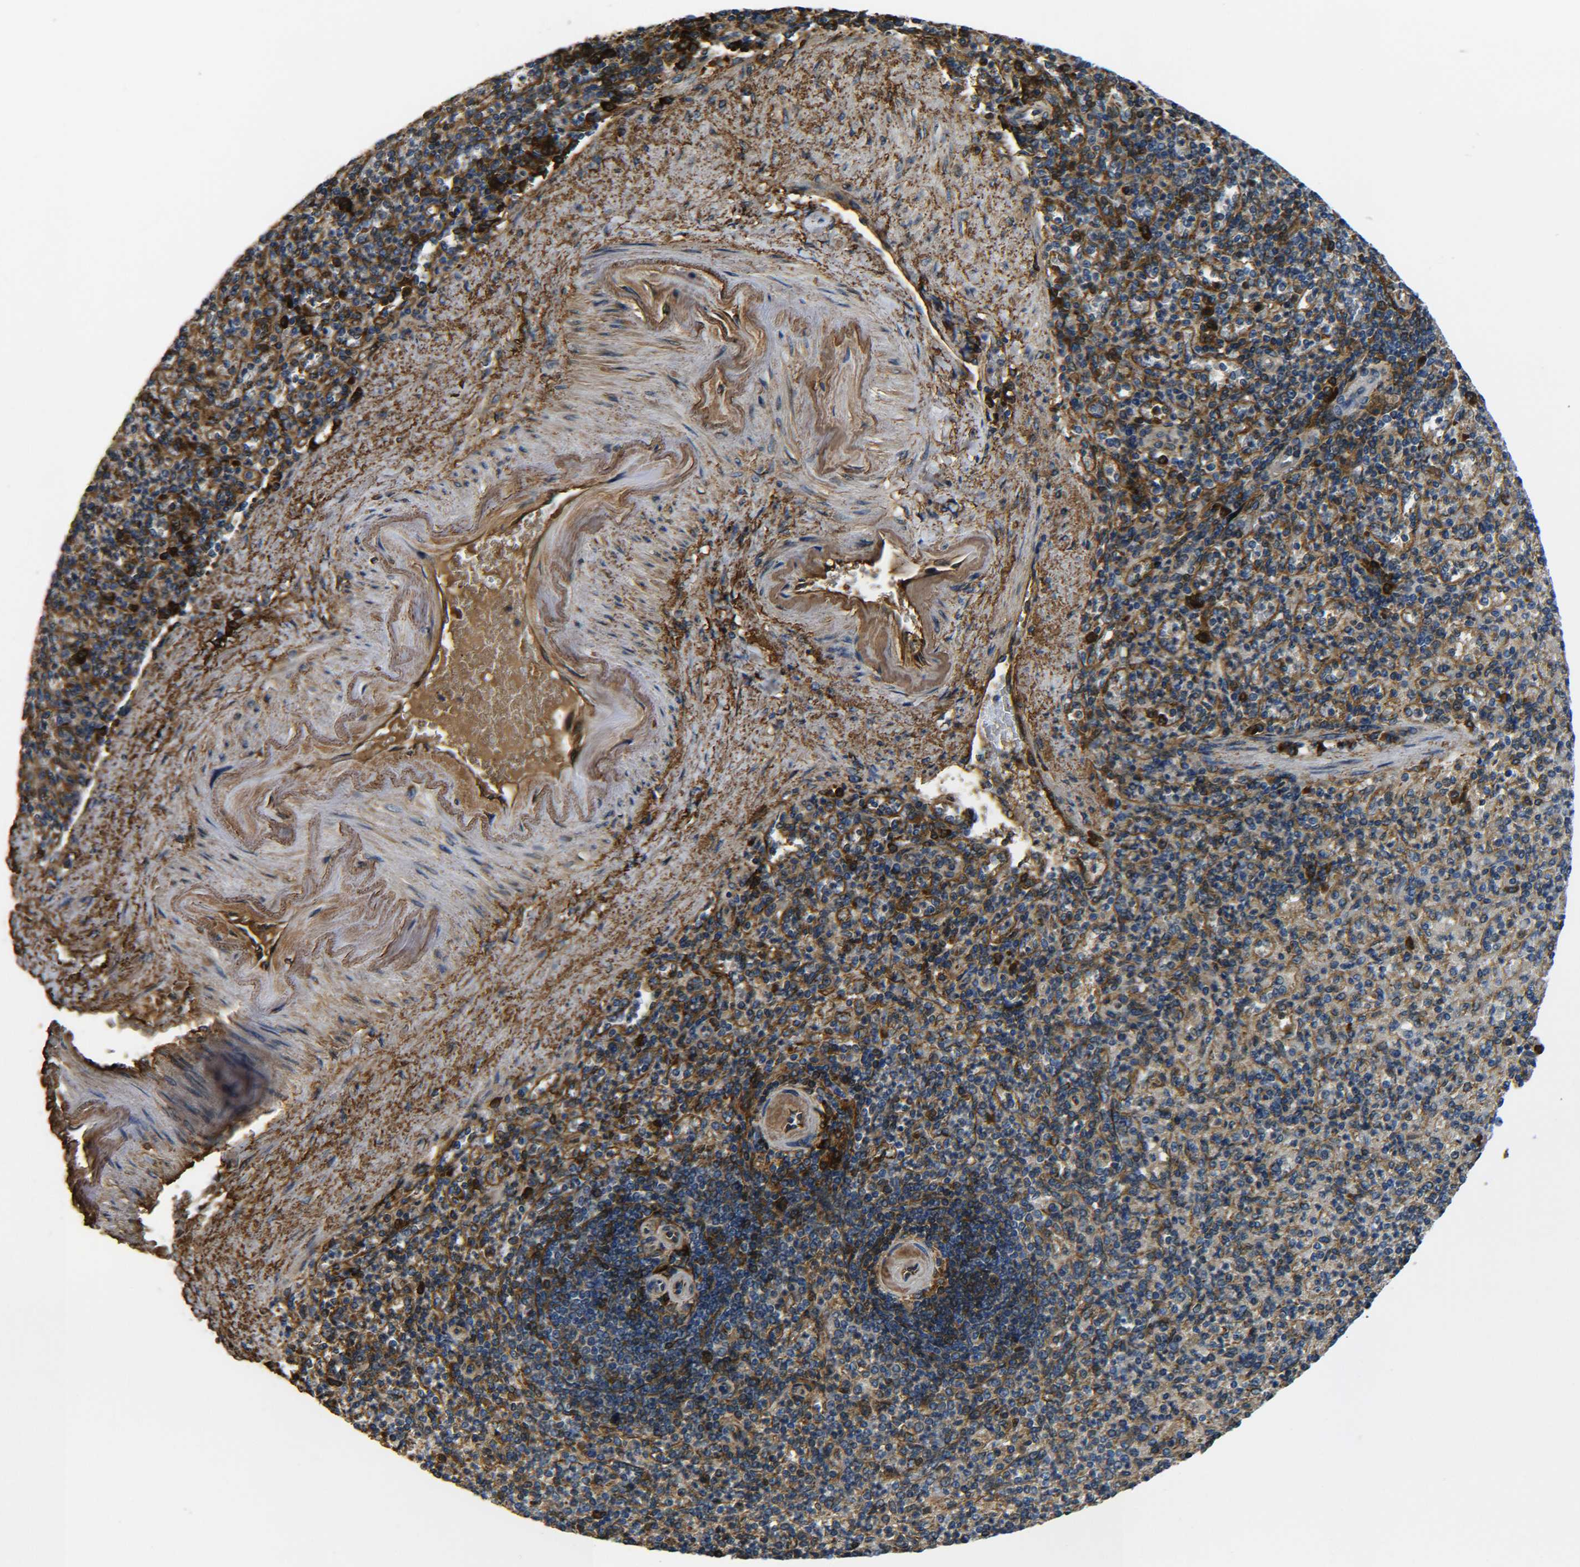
{"staining": {"intensity": "moderate", "quantity": ">75%", "location": "cytoplasmic/membranous"}, "tissue": "spleen", "cell_type": "Cells in red pulp", "image_type": "normal", "snomed": [{"axis": "morphology", "description": "Normal tissue, NOS"}, {"axis": "topography", "description": "Spleen"}], "caption": "IHC photomicrograph of unremarkable spleen: human spleen stained using immunohistochemistry exhibits medium levels of moderate protein expression localized specifically in the cytoplasmic/membranous of cells in red pulp, appearing as a cytoplasmic/membranous brown color.", "gene": "PREB", "patient": {"sex": "female", "age": 74}}